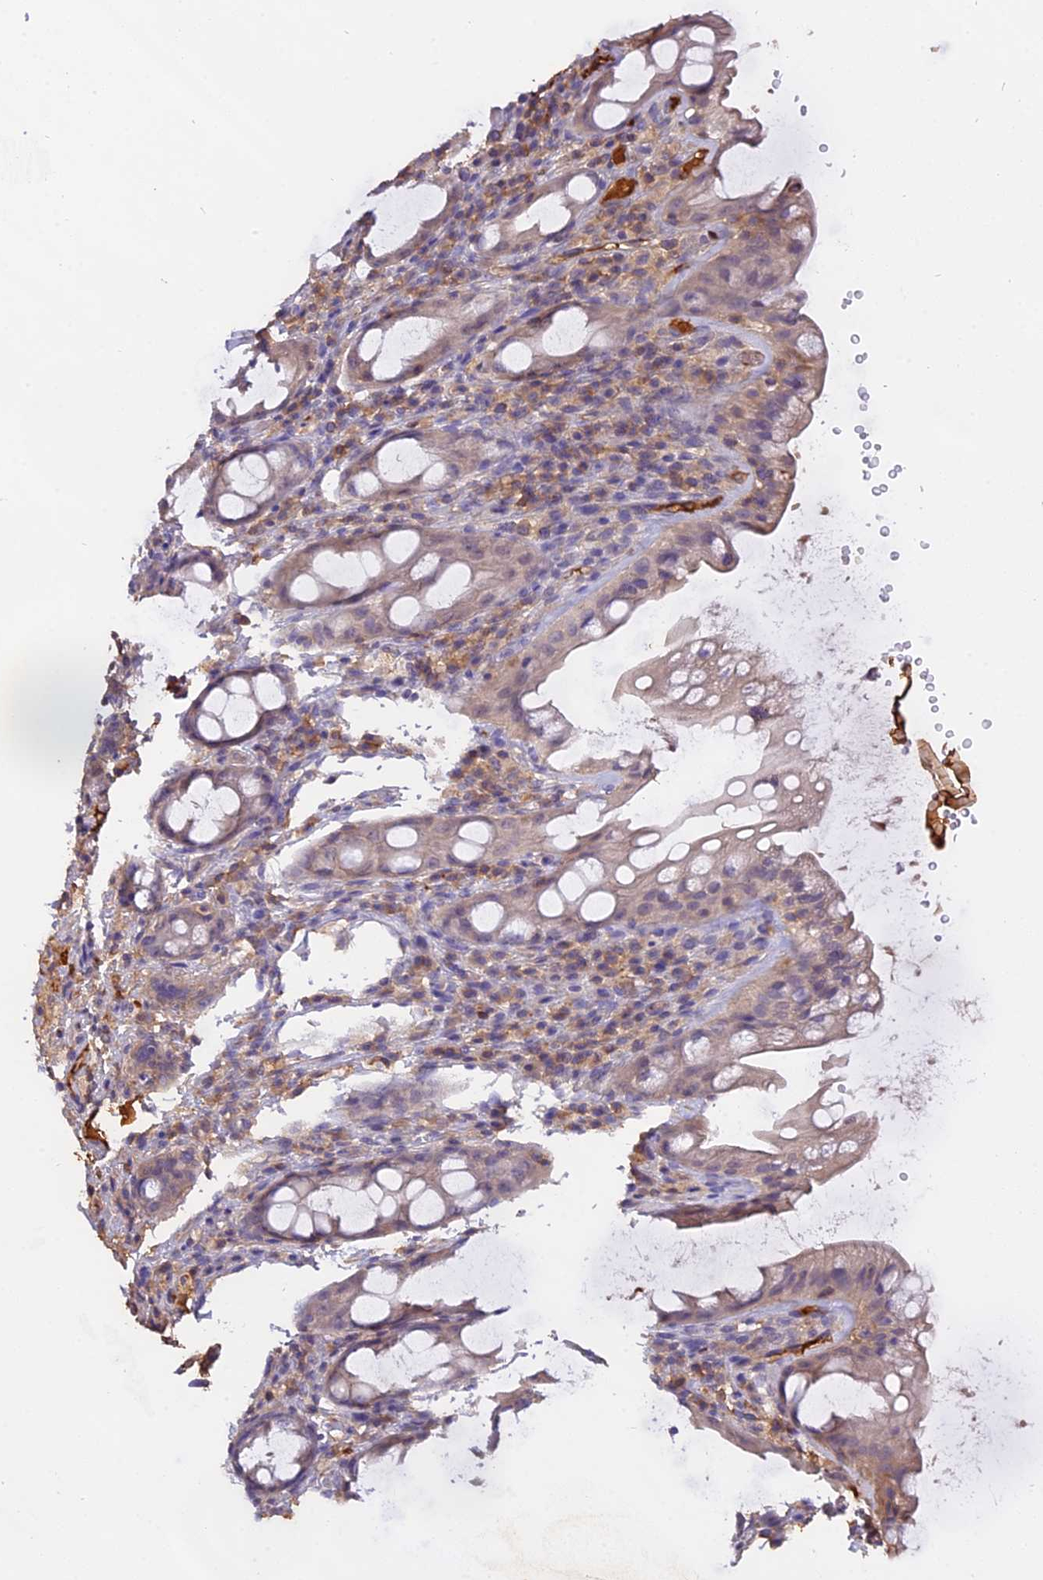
{"staining": {"intensity": "weak", "quantity": "<25%", "location": "cytoplasmic/membranous"}, "tissue": "rectum", "cell_type": "Glandular cells", "image_type": "normal", "snomed": [{"axis": "morphology", "description": "Normal tissue, NOS"}, {"axis": "topography", "description": "Rectum"}], "caption": "Glandular cells are negative for protein expression in benign human rectum. (DAB immunohistochemistry (IHC) with hematoxylin counter stain).", "gene": "CFAP119", "patient": {"sex": "male", "age": 44}}